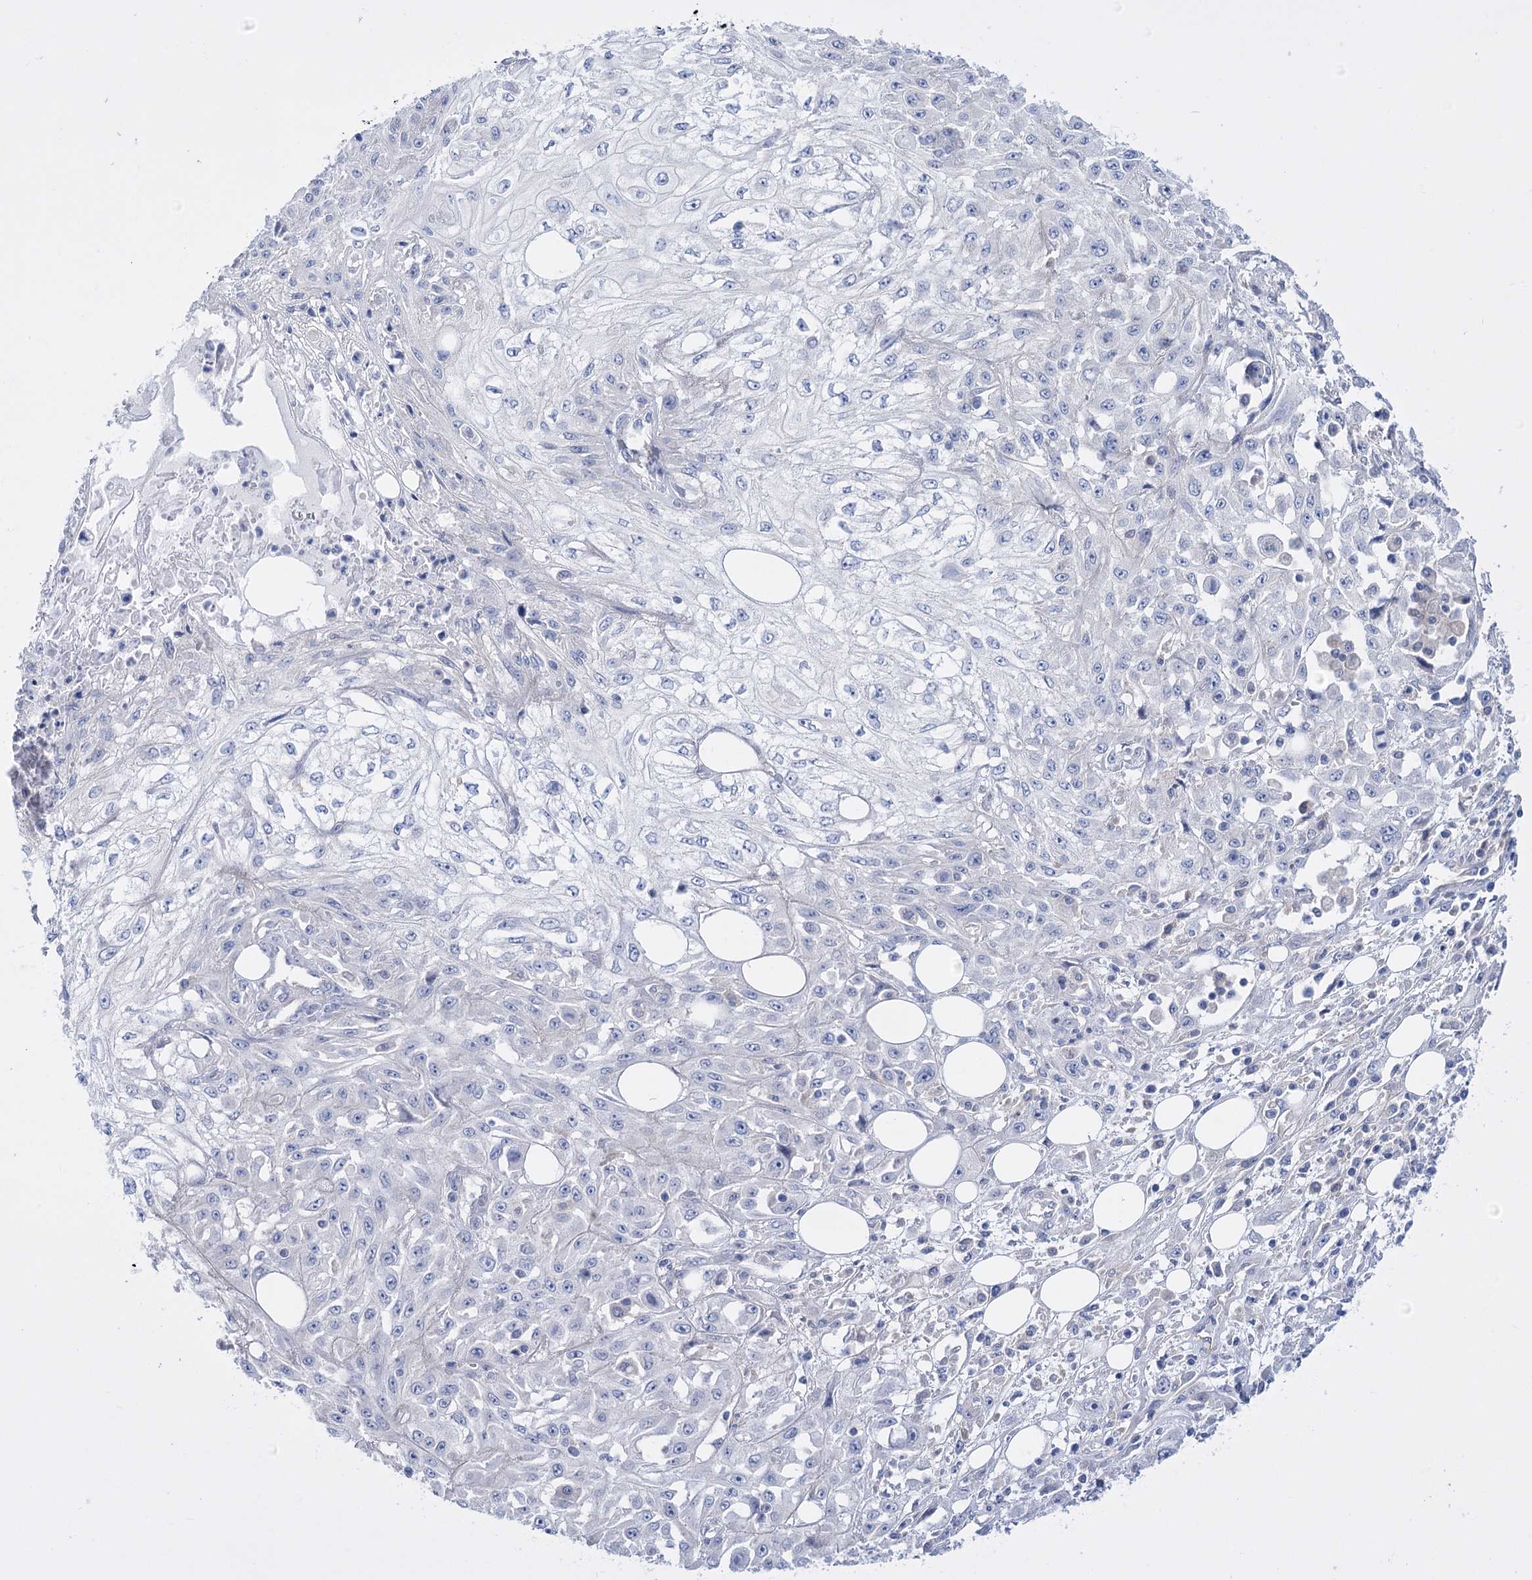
{"staining": {"intensity": "negative", "quantity": "none", "location": "none"}, "tissue": "skin cancer", "cell_type": "Tumor cells", "image_type": "cancer", "snomed": [{"axis": "morphology", "description": "Squamous cell carcinoma, NOS"}, {"axis": "morphology", "description": "Squamous cell carcinoma, metastatic, NOS"}, {"axis": "topography", "description": "Skin"}, {"axis": "topography", "description": "Lymph node"}], "caption": "Tumor cells show no significant expression in skin cancer.", "gene": "LRRC34", "patient": {"sex": "male", "age": 75}}